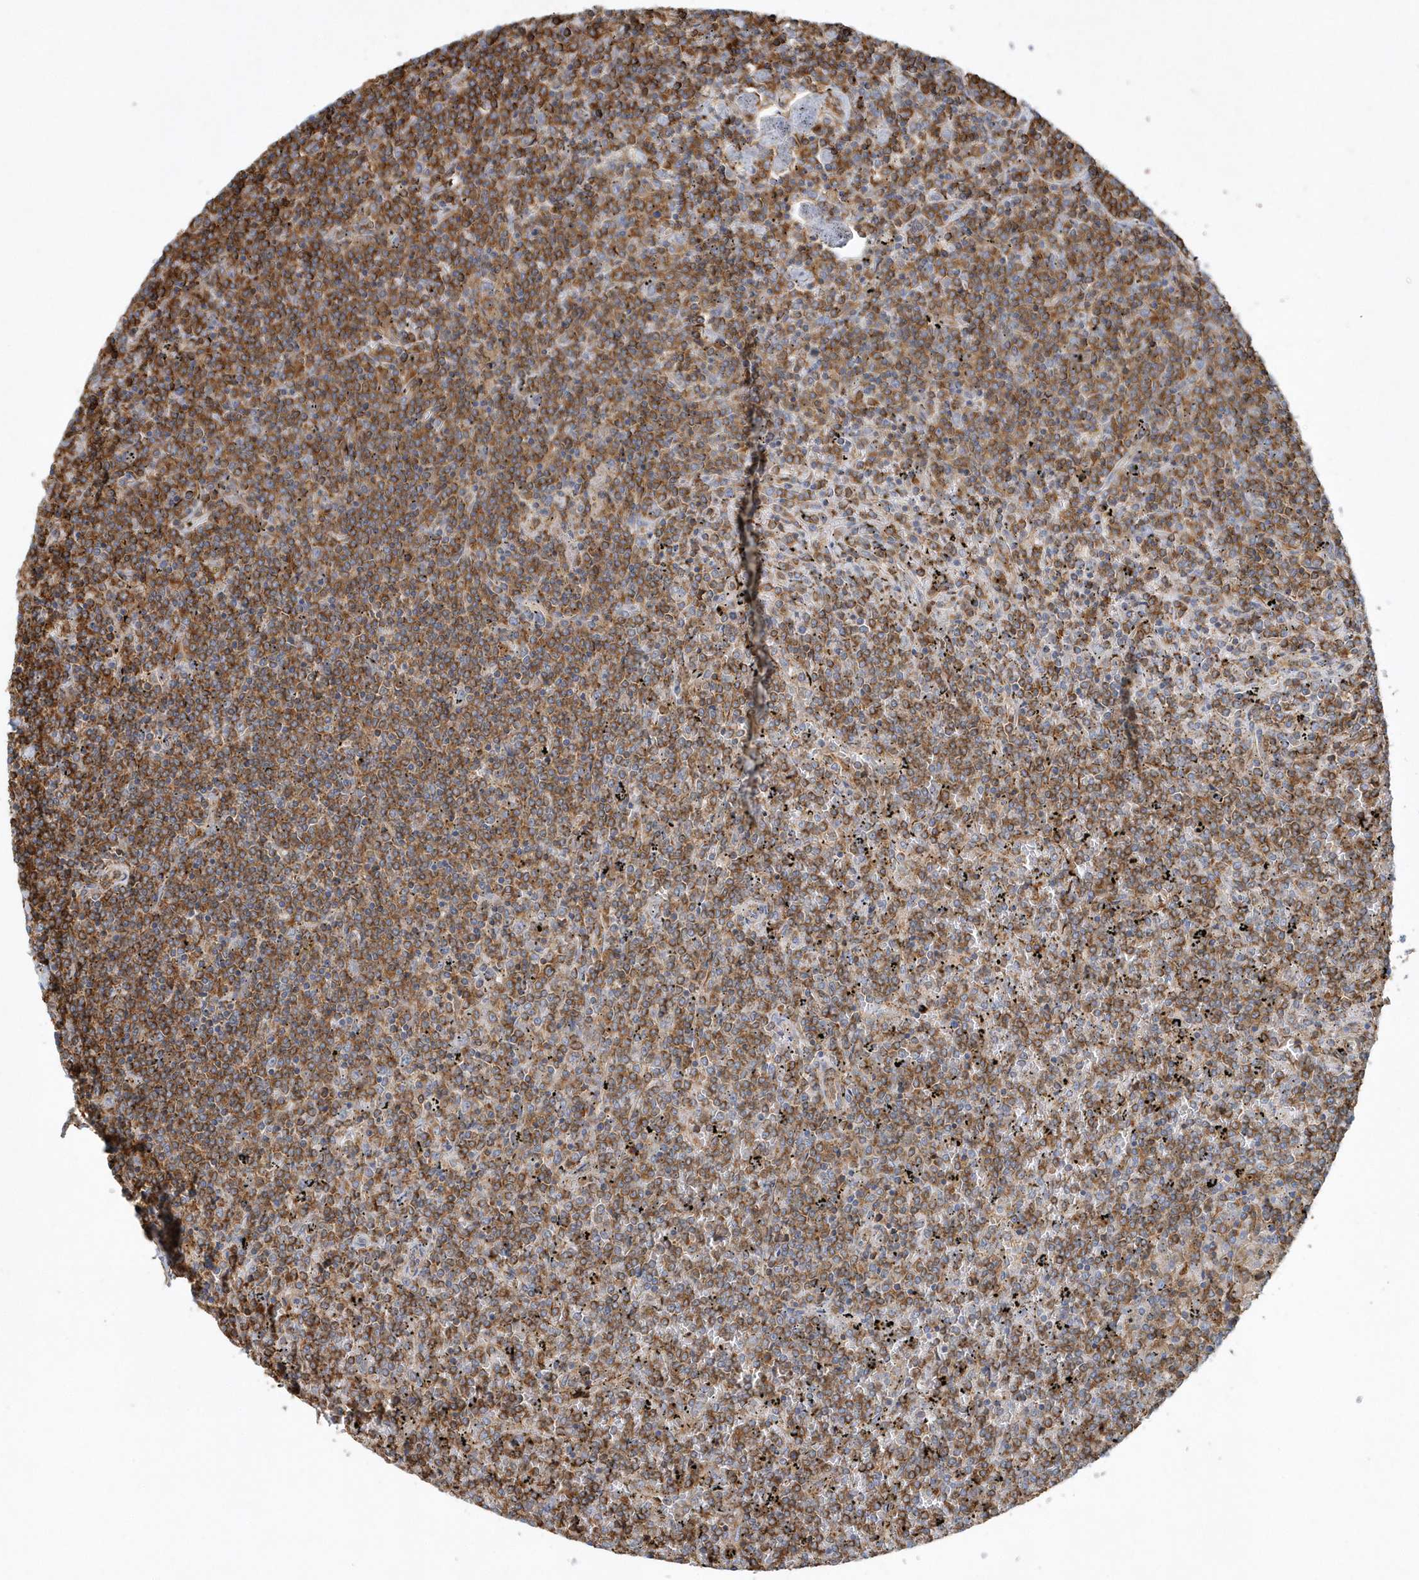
{"staining": {"intensity": "moderate", "quantity": ">75%", "location": "cytoplasmic/membranous"}, "tissue": "lymphoma", "cell_type": "Tumor cells", "image_type": "cancer", "snomed": [{"axis": "morphology", "description": "Malignant lymphoma, non-Hodgkin's type, Low grade"}, {"axis": "topography", "description": "Spleen"}], "caption": "DAB (3,3'-diaminobenzidine) immunohistochemical staining of lymphoma demonstrates moderate cytoplasmic/membranous protein positivity in approximately >75% of tumor cells.", "gene": "MMUT", "patient": {"sex": "female", "age": 19}}